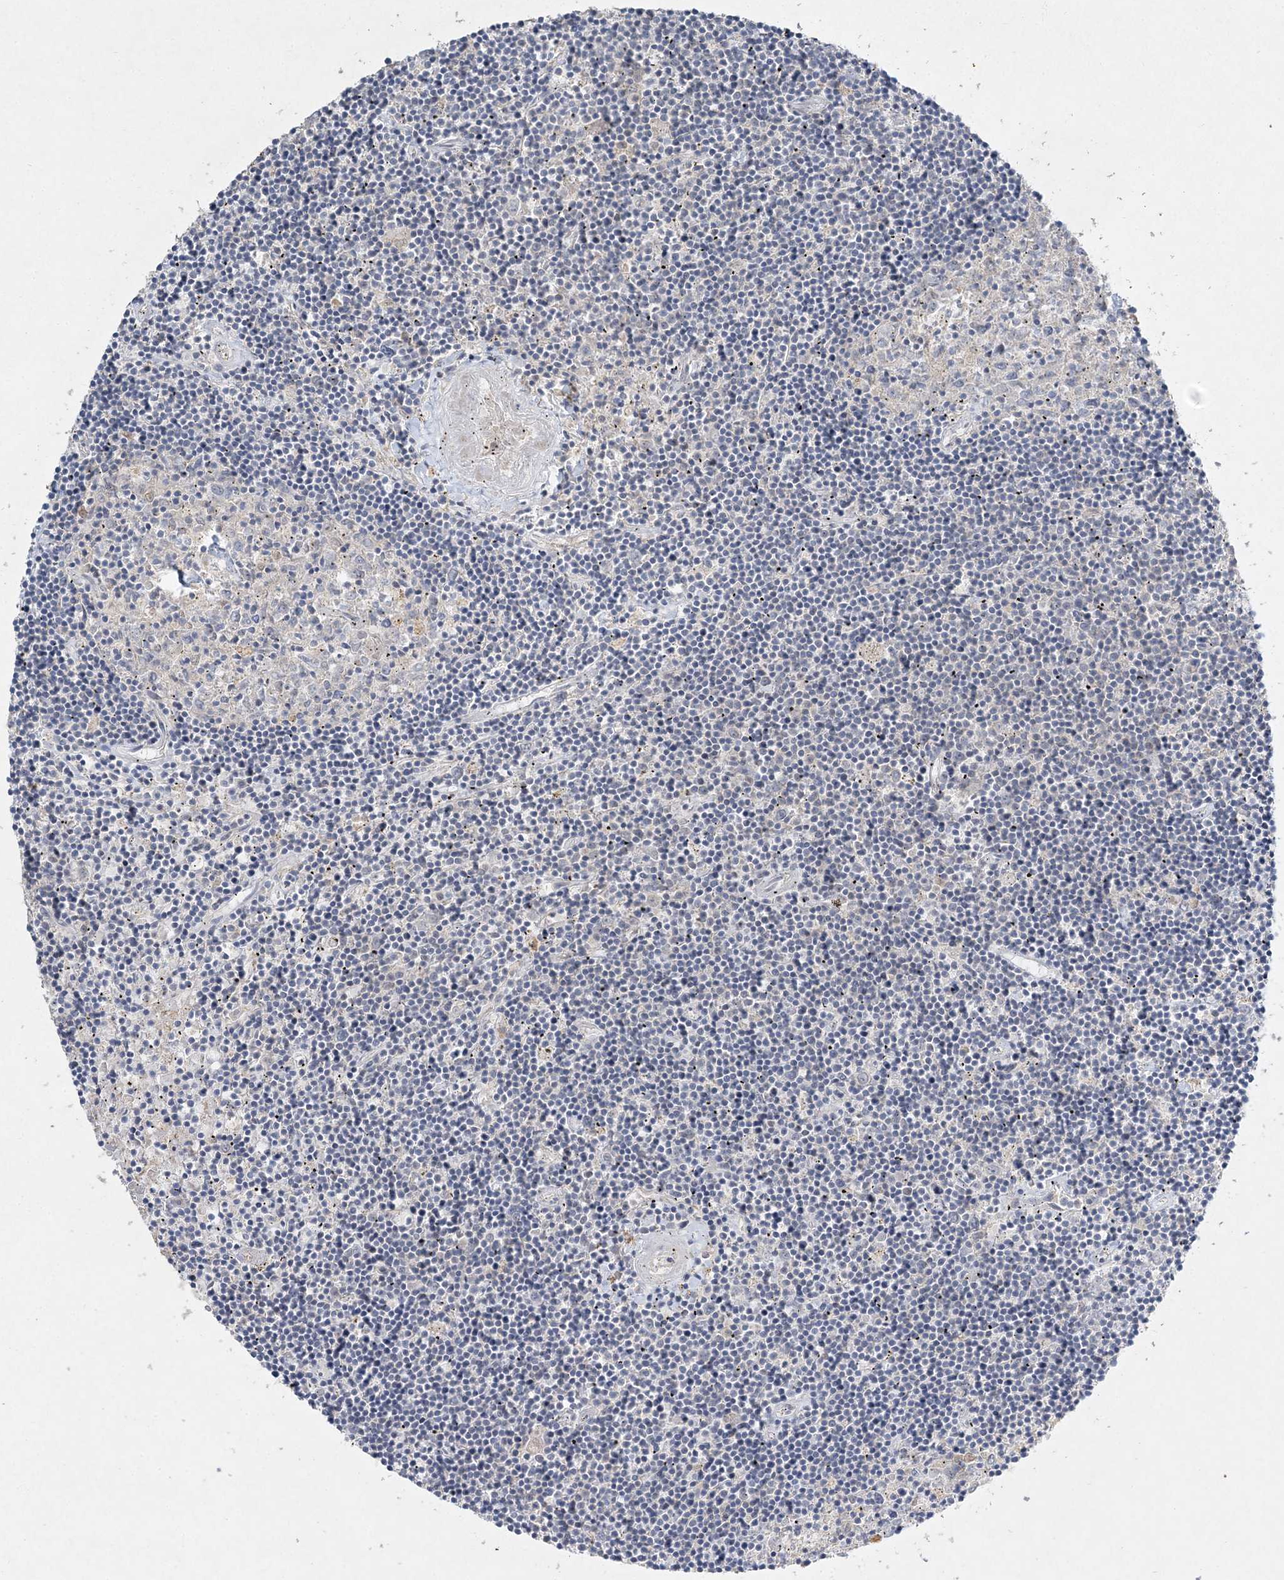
{"staining": {"intensity": "negative", "quantity": "none", "location": "none"}, "tissue": "lymphoma", "cell_type": "Tumor cells", "image_type": "cancer", "snomed": [{"axis": "morphology", "description": "Malignant lymphoma, non-Hodgkin's type, Low grade"}, {"axis": "topography", "description": "Spleen"}], "caption": "This is an IHC photomicrograph of human low-grade malignant lymphoma, non-Hodgkin's type. There is no expression in tumor cells.", "gene": "MAT2B", "patient": {"sex": "male", "age": 76}}